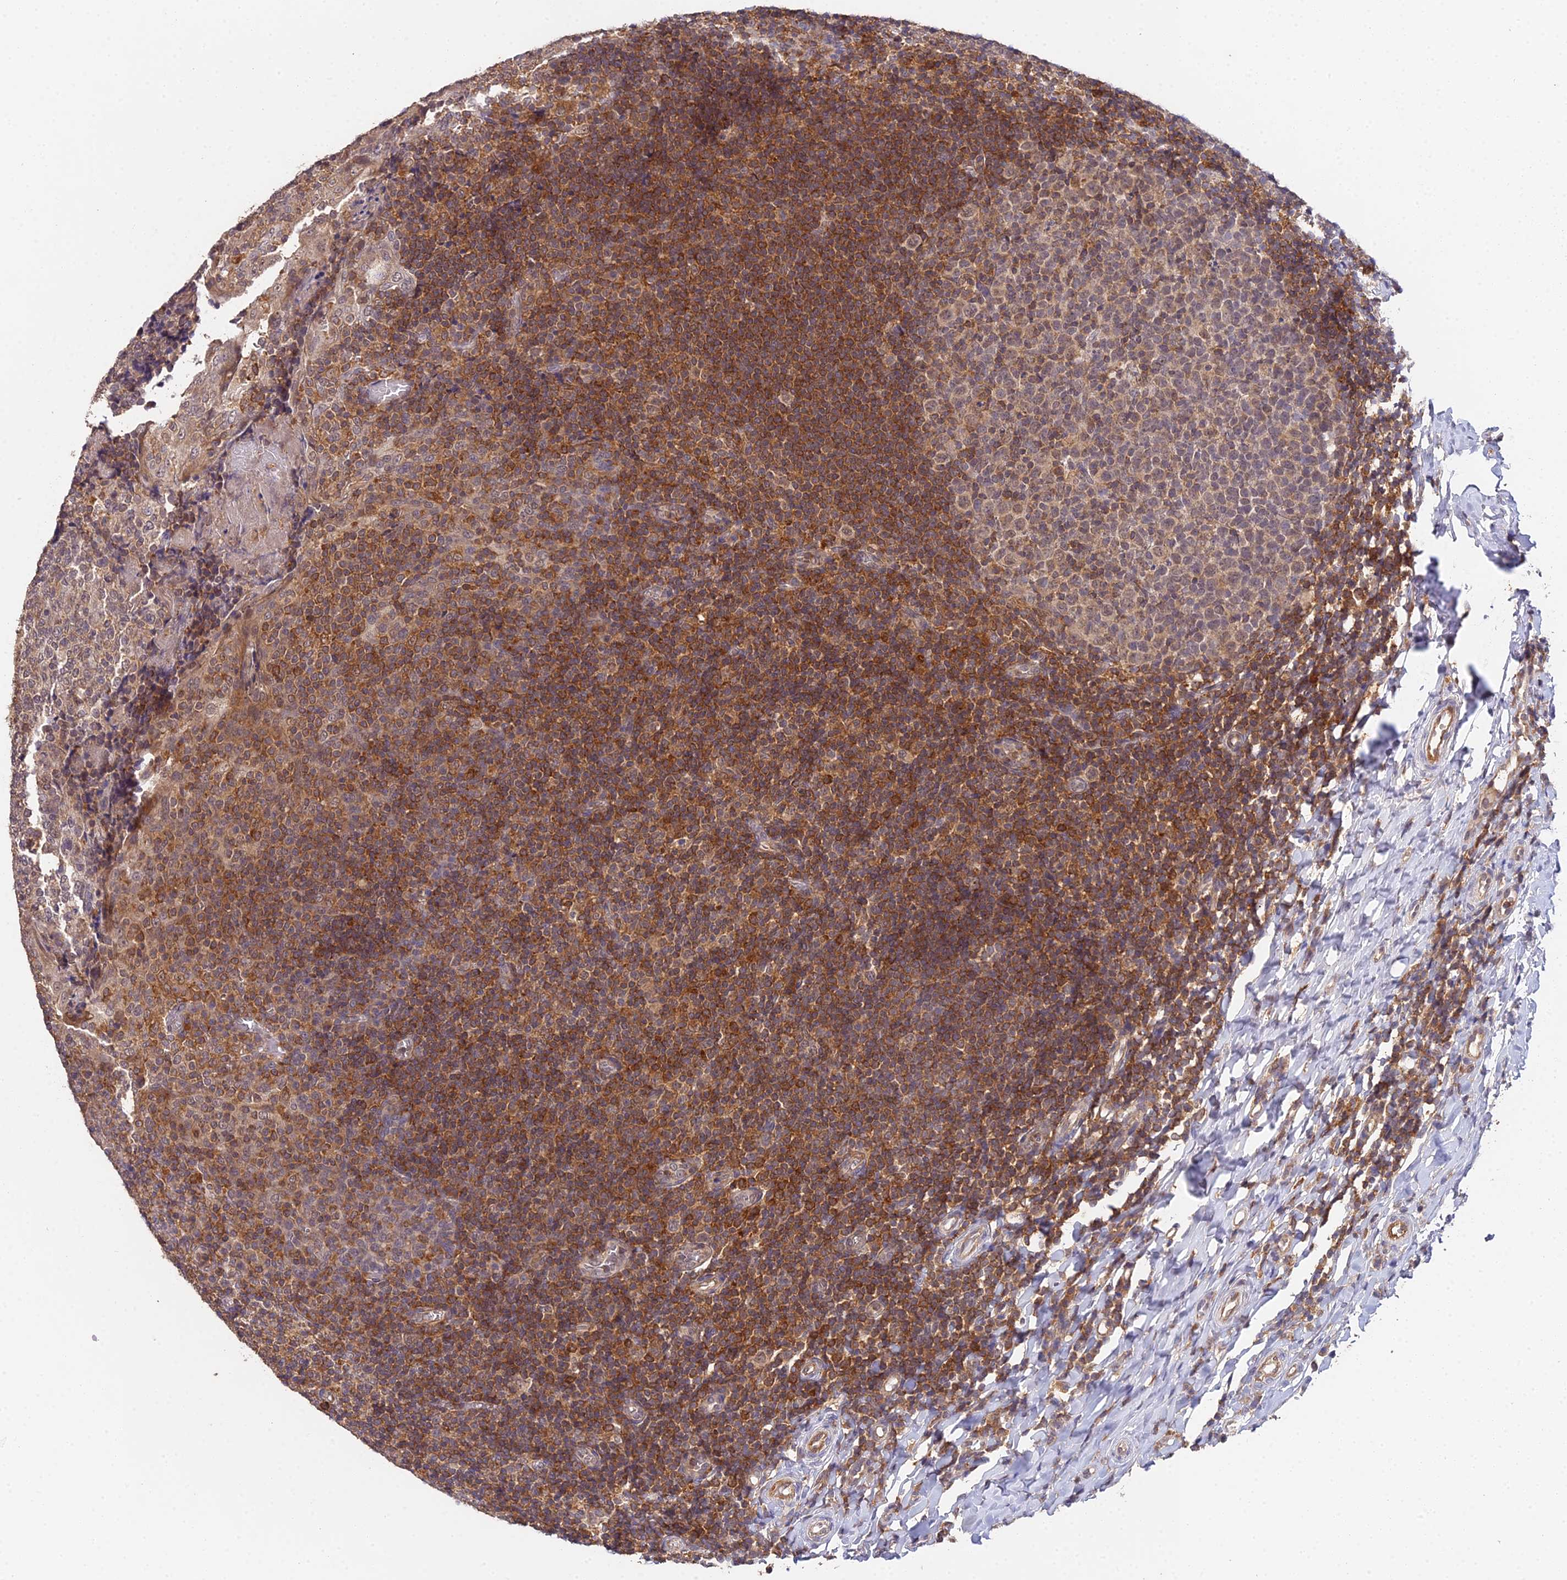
{"staining": {"intensity": "weak", "quantity": "25%-75%", "location": "cytoplasmic/membranous,nuclear"}, "tissue": "tonsil", "cell_type": "Germinal center cells", "image_type": "normal", "snomed": [{"axis": "morphology", "description": "Normal tissue, NOS"}, {"axis": "topography", "description": "Tonsil"}], "caption": "Immunohistochemistry (IHC) photomicrograph of benign tonsil: tonsil stained using immunohistochemistry demonstrates low levels of weak protein expression localized specifically in the cytoplasmic/membranous,nuclear of germinal center cells, appearing as a cytoplasmic/membranous,nuclear brown color.", "gene": "TPRX1", "patient": {"sex": "female", "age": 19}}